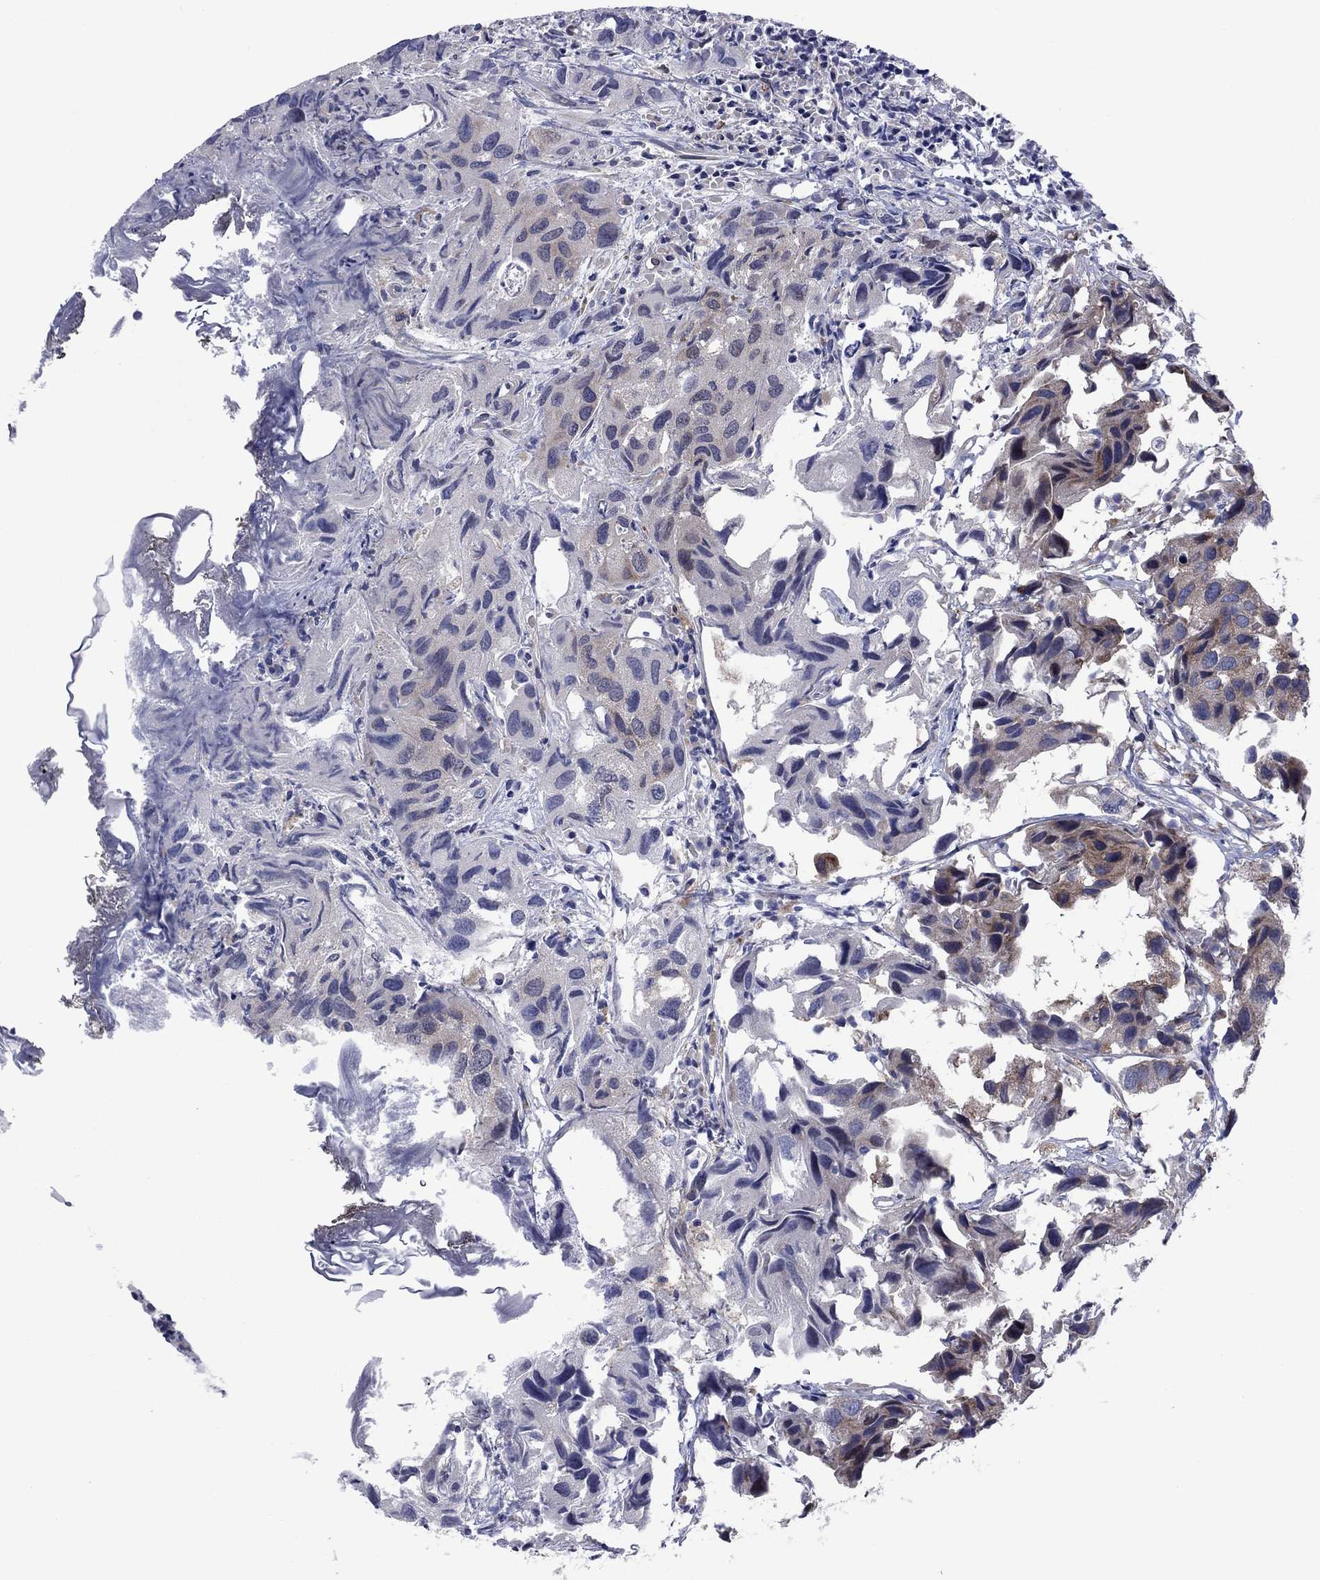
{"staining": {"intensity": "moderate", "quantity": "<25%", "location": "cytoplasmic/membranous"}, "tissue": "urothelial cancer", "cell_type": "Tumor cells", "image_type": "cancer", "snomed": [{"axis": "morphology", "description": "Urothelial carcinoma, High grade"}, {"axis": "topography", "description": "Urinary bladder"}], "caption": "A photomicrograph showing moderate cytoplasmic/membranous expression in about <25% of tumor cells in urothelial cancer, as visualized by brown immunohistochemical staining.", "gene": "GPR155", "patient": {"sex": "male", "age": 79}}